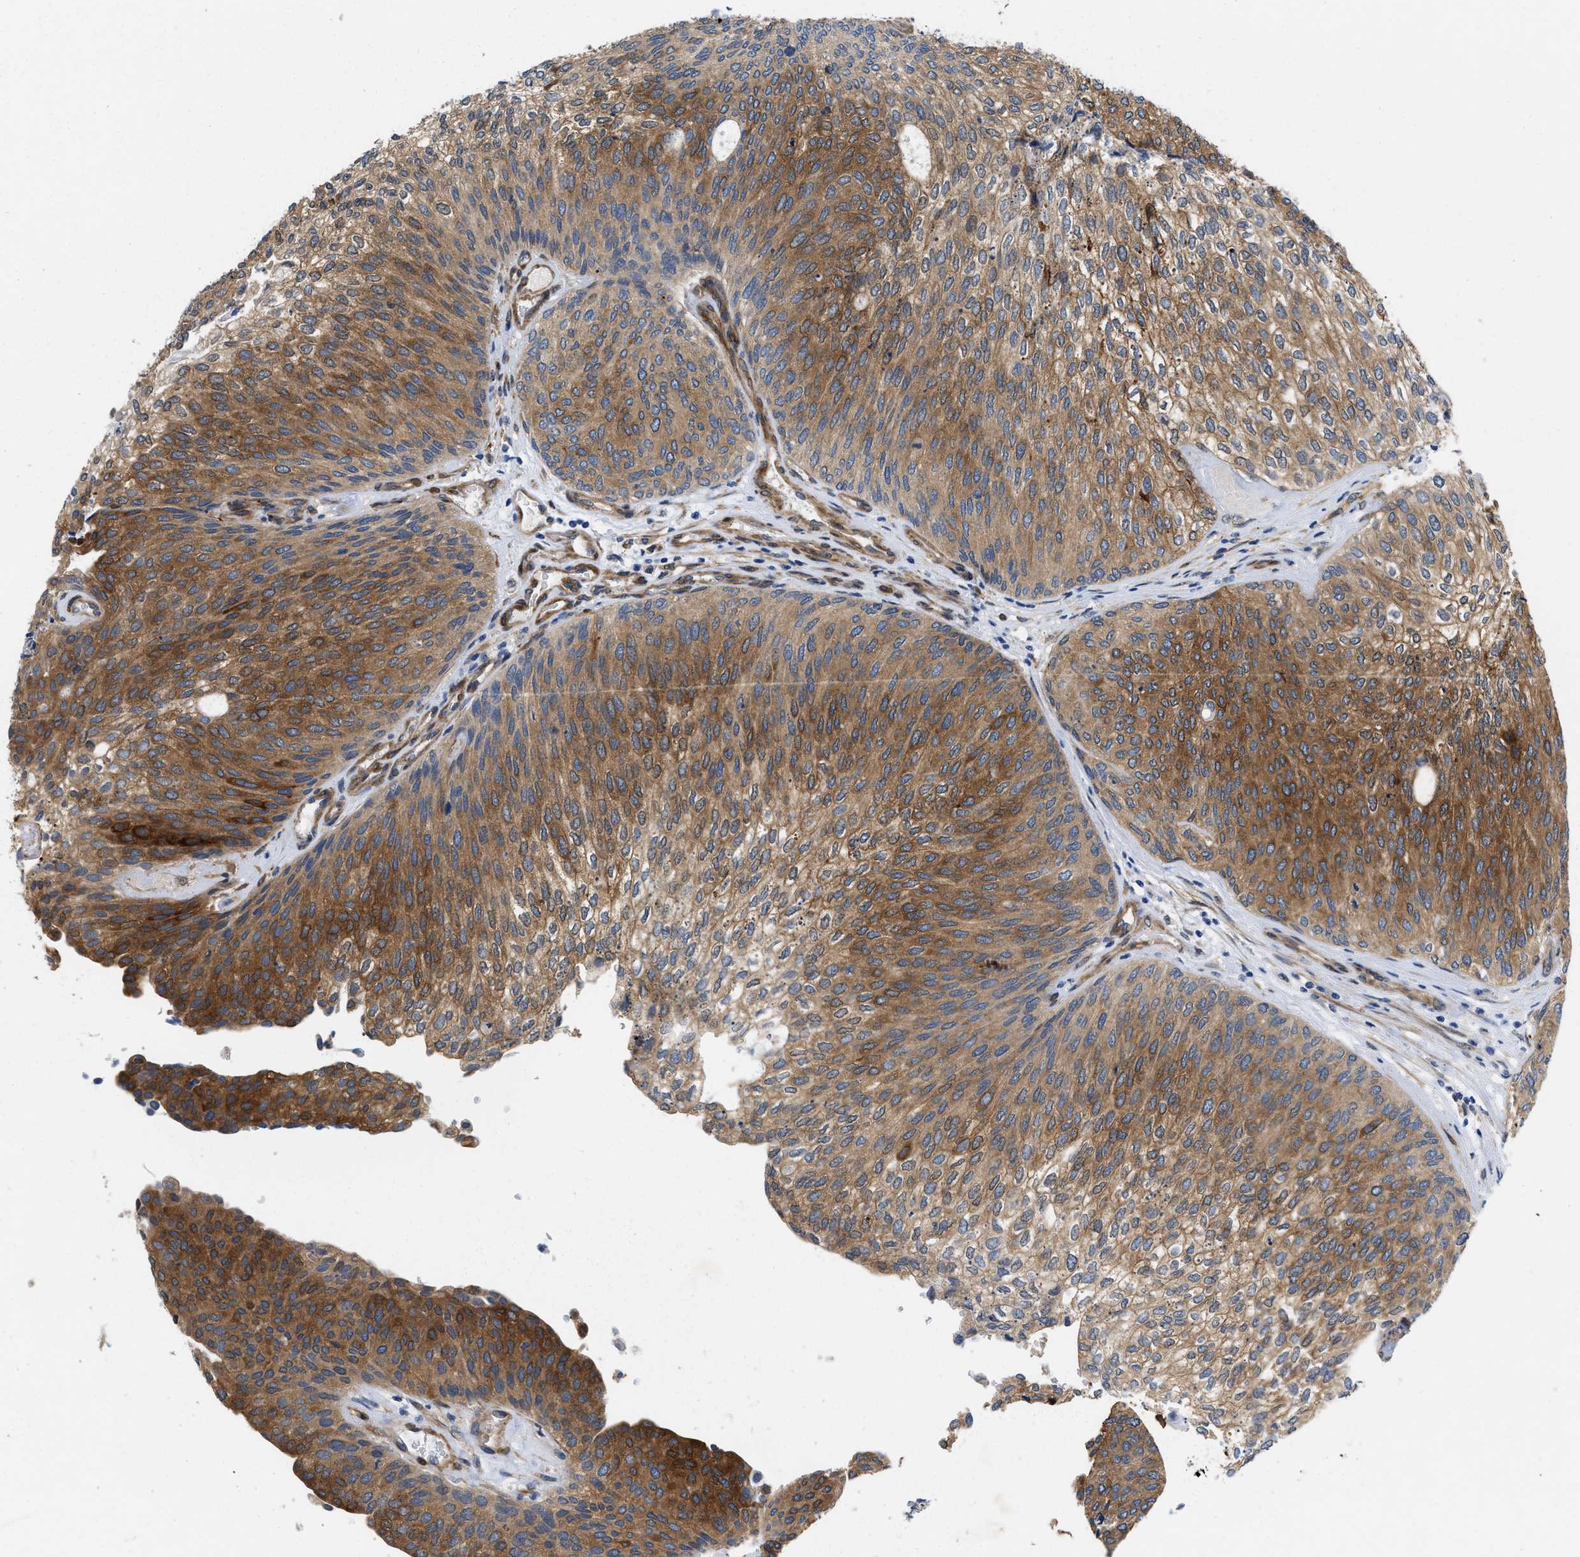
{"staining": {"intensity": "moderate", "quantity": ">75%", "location": "cytoplasmic/membranous"}, "tissue": "urothelial cancer", "cell_type": "Tumor cells", "image_type": "cancer", "snomed": [{"axis": "morphology", "description": "Urothelial carcinoma, Low grade"}, {"axis": "topography", "description": "Urinary bladder"}], "caption": "The image reveals immunohistochemical staining of urothelial carcinoma (low-grade). There is moderate cytoplasmic/membranous positivity is seen in approximately >75% of tumor cells.", "gene": "RAPH1", "patient": {"sex": "female", "age": 79}}